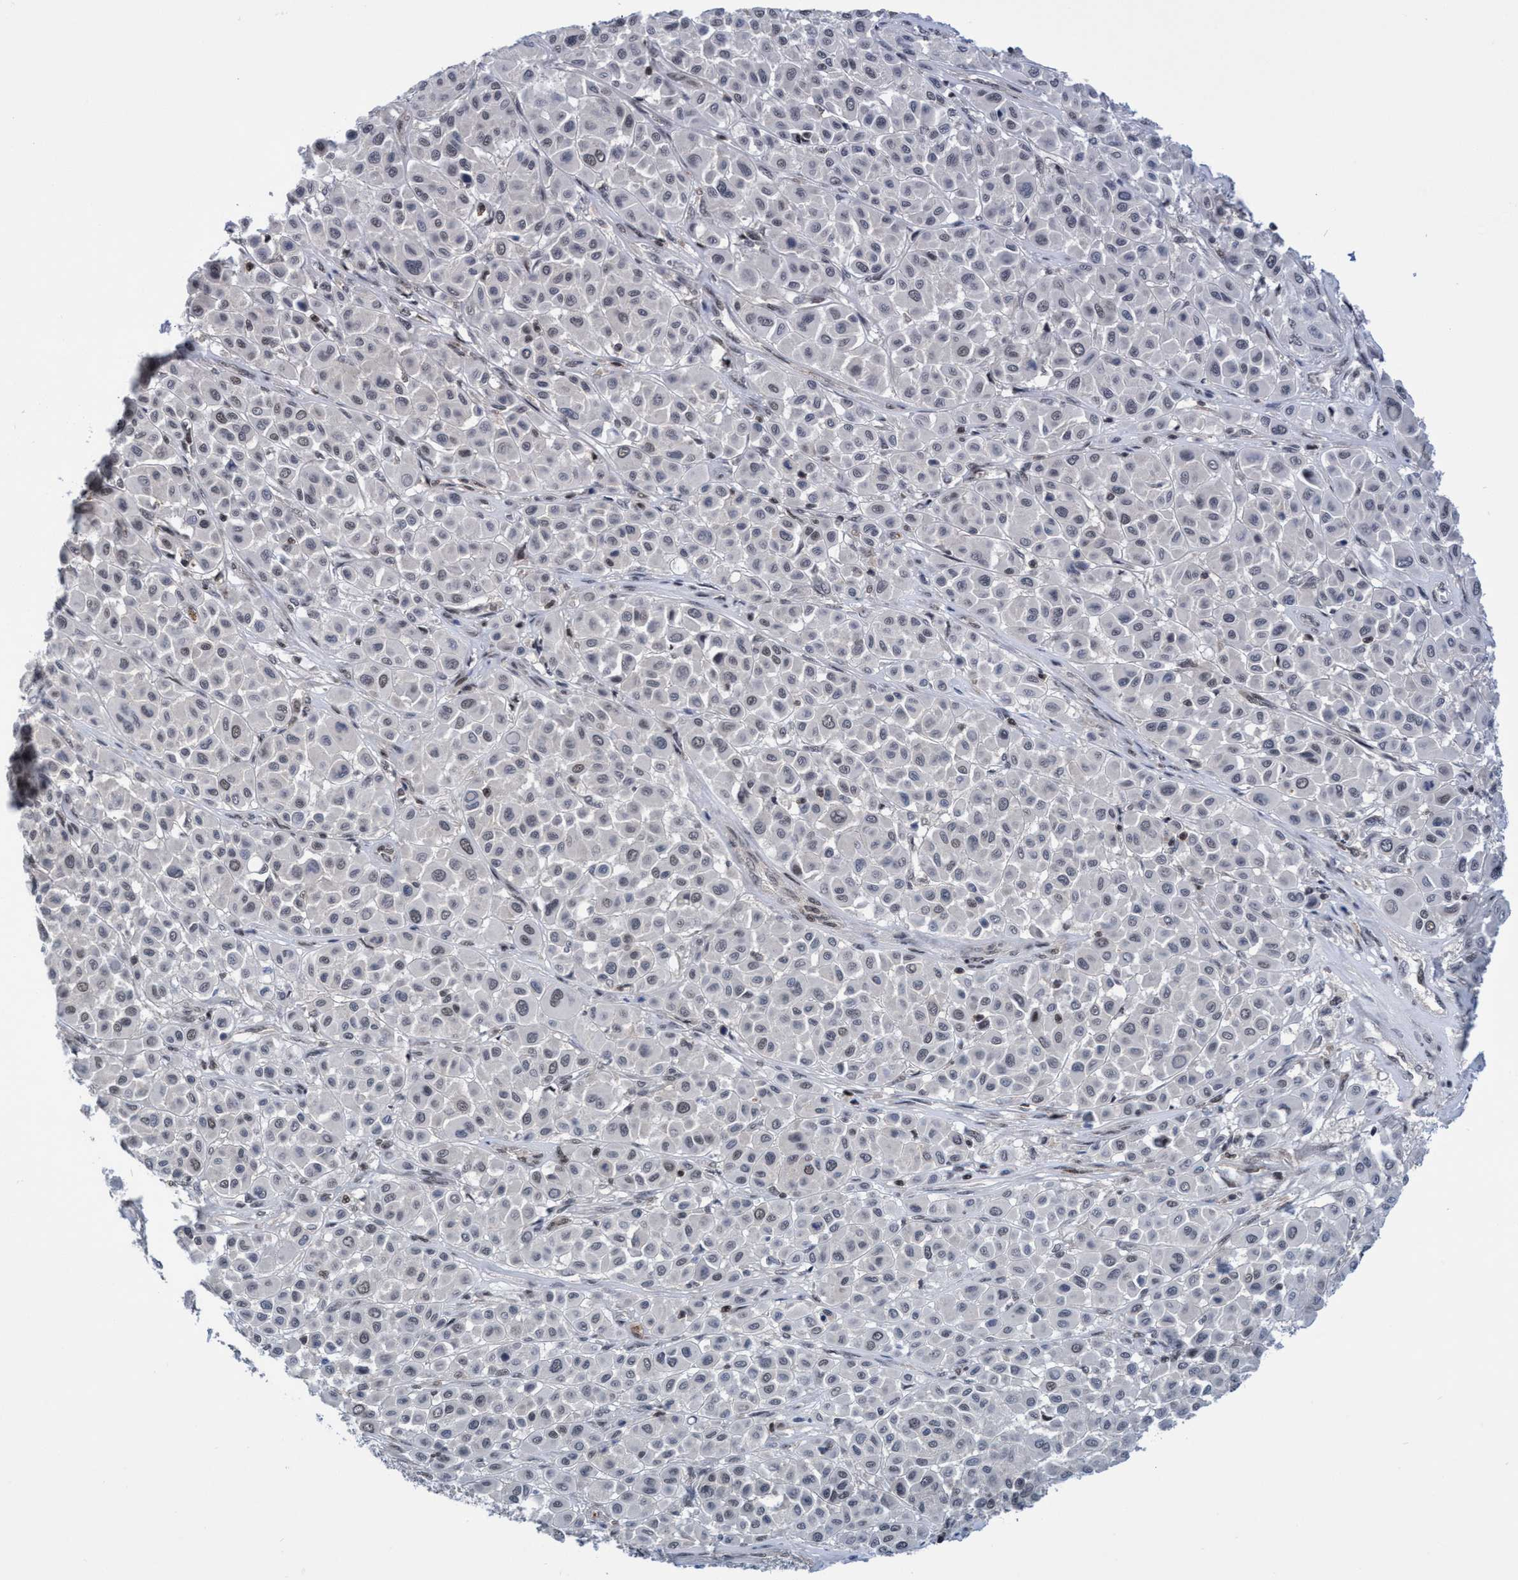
{"staining": {"intensity": "weak", "quantity": "<25%", "location": "nuclear"}, "tissue": "melanoma", "cell_type": "Tumor cells", "image_type": "cancer", "snomed": [{"axis": "morphology", "description": "Malignant melanoma, Metastatic site"}, {"axis": "topography", "description": "Soft tissue"}], "caption": "An image of human melanoma is negative for staining in tumor cells.", "gene": "C9orf78", "patient": {"sex": "male", "age": 41}}